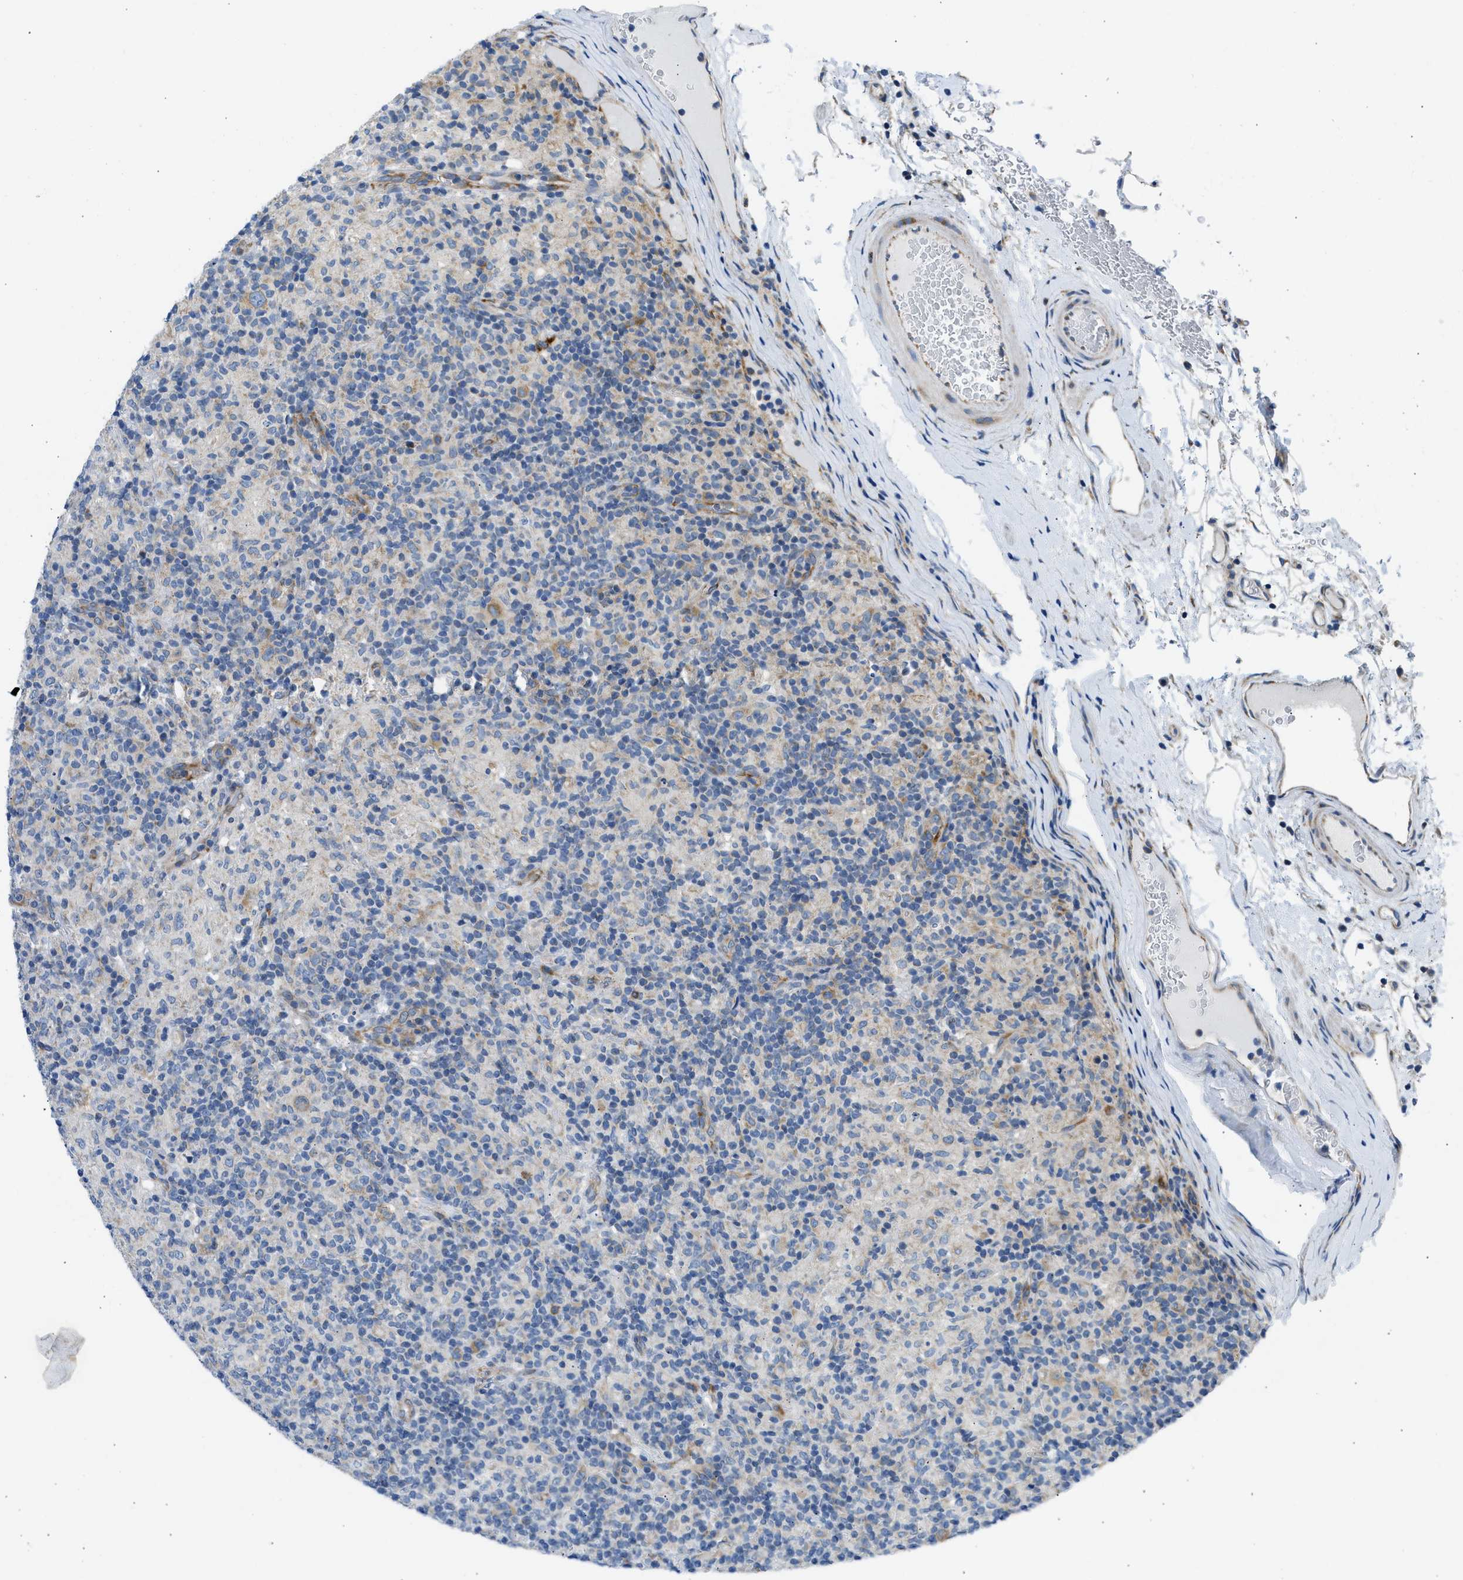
{"staining": {"intensity": "weak", "quantity": "25%-75%", "location": "cytoplasmic/membranous"}, "tissue": "lymphoma", "cell_type": "Tumor cells", "image_type": "cancer", "snomed": [{"axis": "morphology", "description": "Hodgkin's disease, NOS"}, {"axis": "topography", "description": "Lymph node"}], "caption": "IHC image of neoplastic tissue: human Hodgkin's disease stained using immunohistochemistry (IHC) exhibits low levels of weak protein expression localized specifically in the cytoplasmic/membranous of tumor cells, appearing as a cytoplasmic/membranous brown color.", "gene": "CAMKK2", "patient": {"sex": "male", "age": 70}}